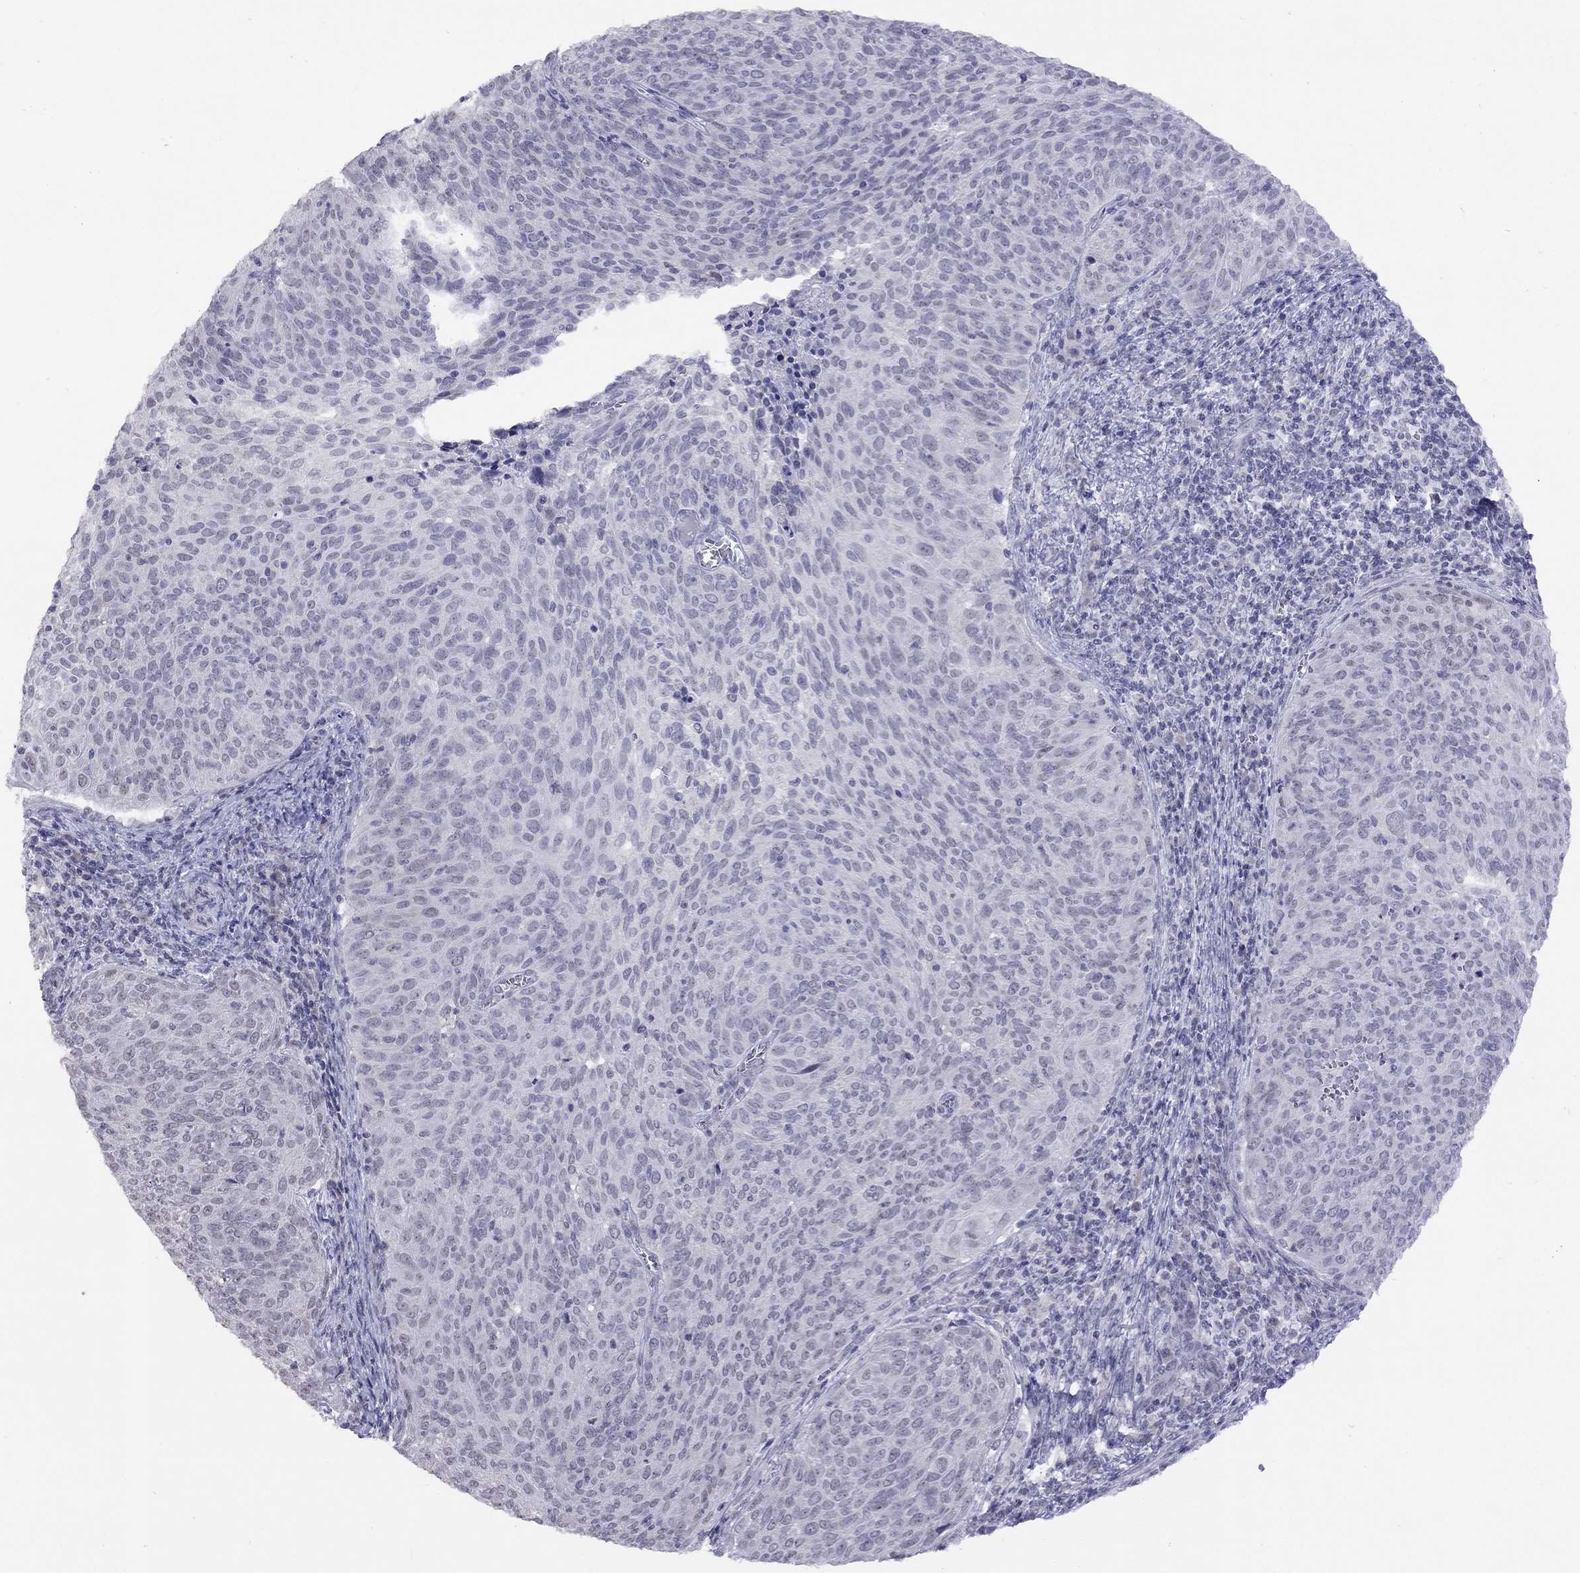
{"staining": {"intensity": "negative", "quantity": "none", "location": "none"}, "tissue": "cervical cancer", "cell_type": "Tumor cells", "image_type": "cancer", "snomed": [{"axis": "morphology", "description": "Squamous cell carcinoma, NOS"}, {"axis": "topography", "description": "Cervix"}], "caption": "Immunohistochemistry photomicrograph of cervical squamous cell carcinoma stained for a protein (brown), which exhibits no positivity in tumor cells. The staining was performed using DAB to visualize the protein expression in brown, while the nuclei were stained in blue with hematoxylin (Magnification: 20x).", "gene": "HES5", "patient": {"sex": "female", "age": 39}}